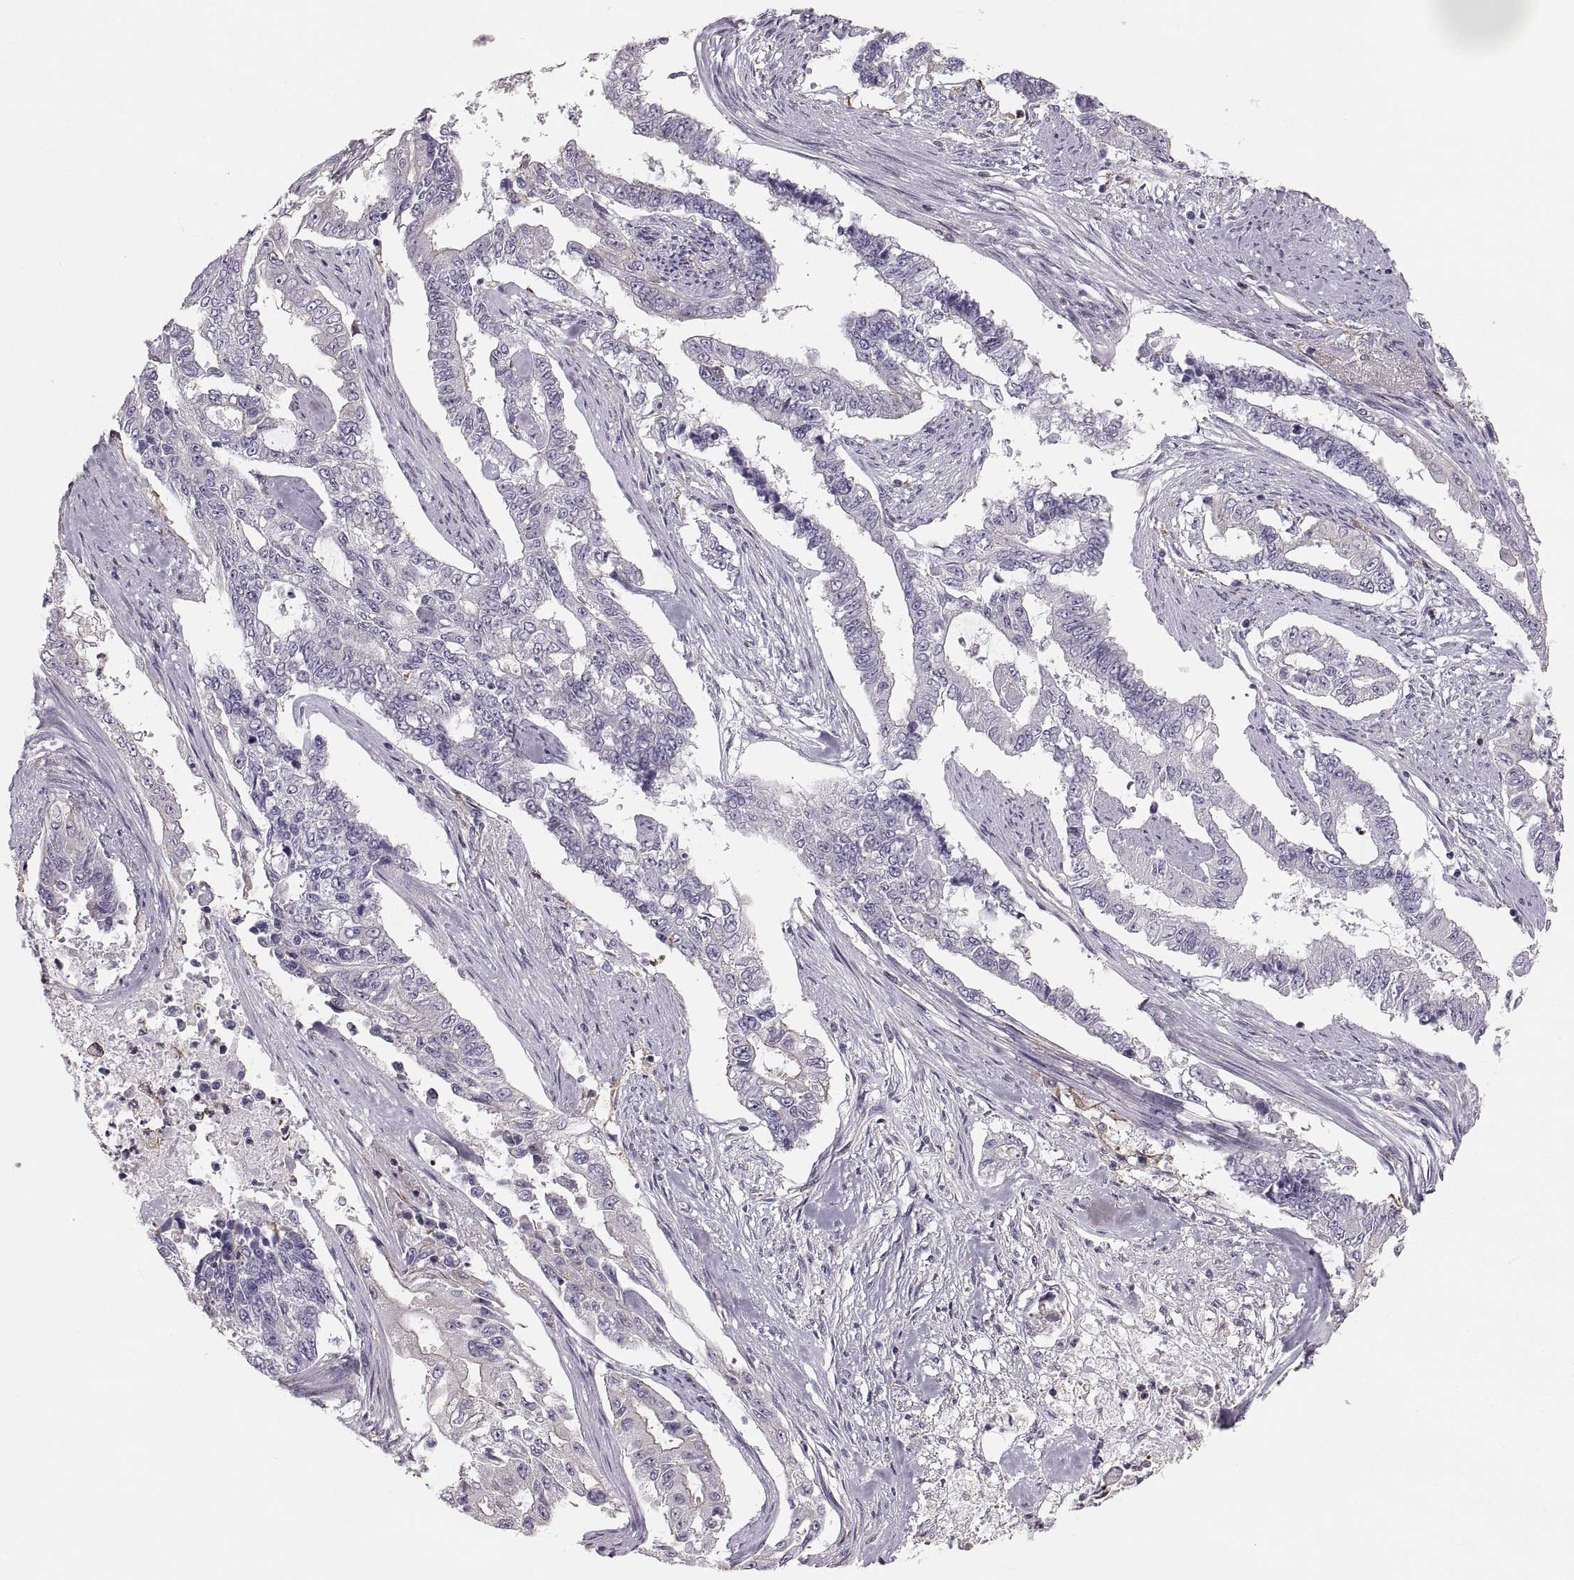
{"staining": {"intensity": "negative", "quantity": "none", "location": "none"}, "tissue": "endometrial cancer", "cell_type": "Tumor cells", "image_type": "cancer", "snomed": [{"axis": "morphology", "description": "Adenocarcinoma, NOS"}, {"axis": "topography", "description": "Uterus"}], "caption": "Immunohistochemistry (IHC) histopathology image of neoplastic tissue: endometrial adenocarcinoma stained with DAB reveals no significant protein positivity in tumor cells. (DAB immunohistochemistry with hematoxylin counter stain).", "gene": "RUNDC3A", "patient": {"sex": "female", "age": 59}}